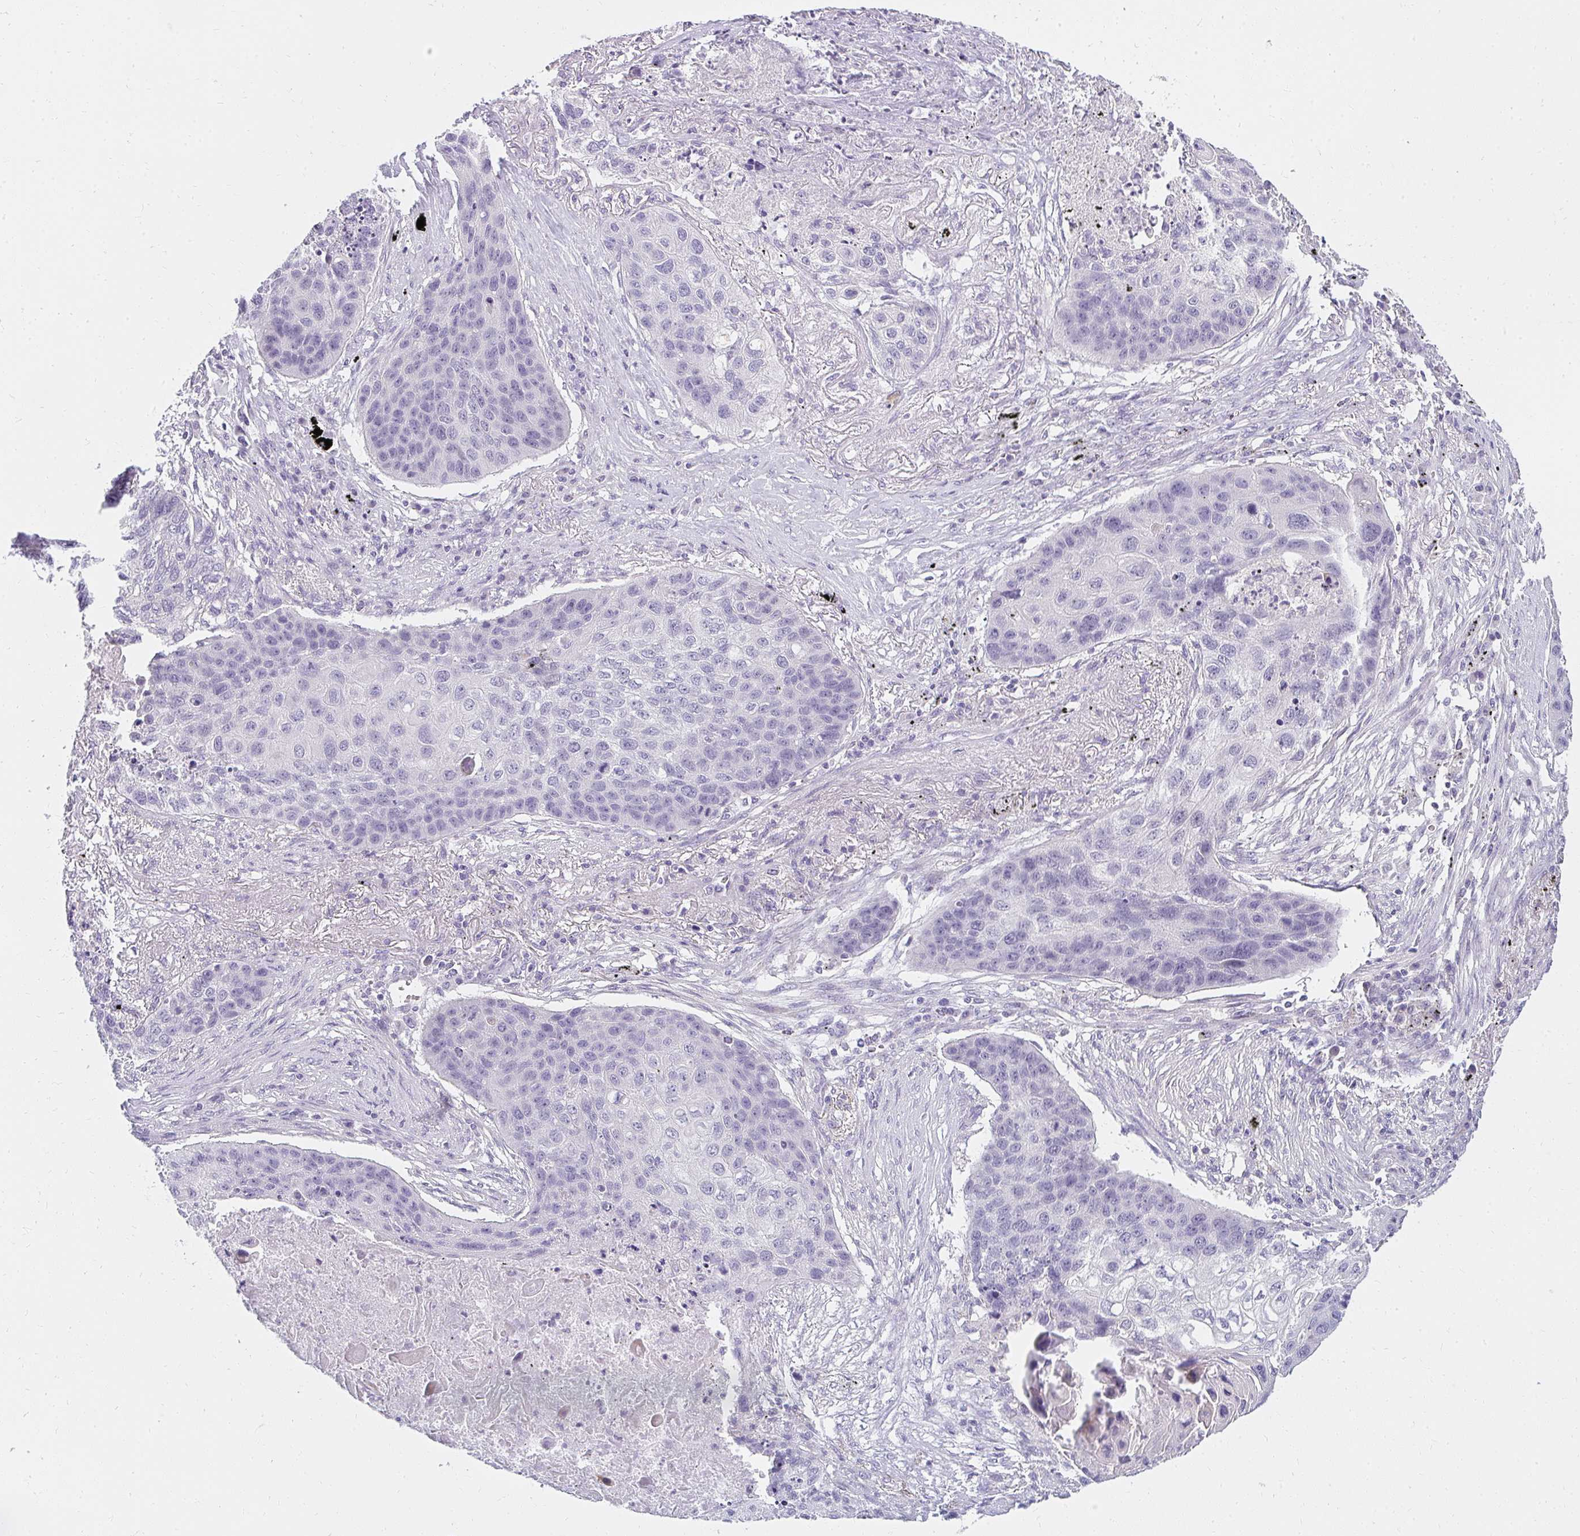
{"staining": {"intensity": "negative", "quantity": "none", "location": "none"}, "tissue": "lung cancer", "cell_type": "Tumor cells", "image_type": "cancer", "snomed": [{"axis": "morphology", "description": "Squamous cell carcinoma, NOS"}, {"axis": "topography", "description": "Lung"}], "caption": "The immunohistochemistry photomicrograph has no significant expression in tumor cells of lung cancer (squamous cell carcinoma) tissue.", "gene": "PPP1R3G", "patient": {"sex": "female", "age": 63}}